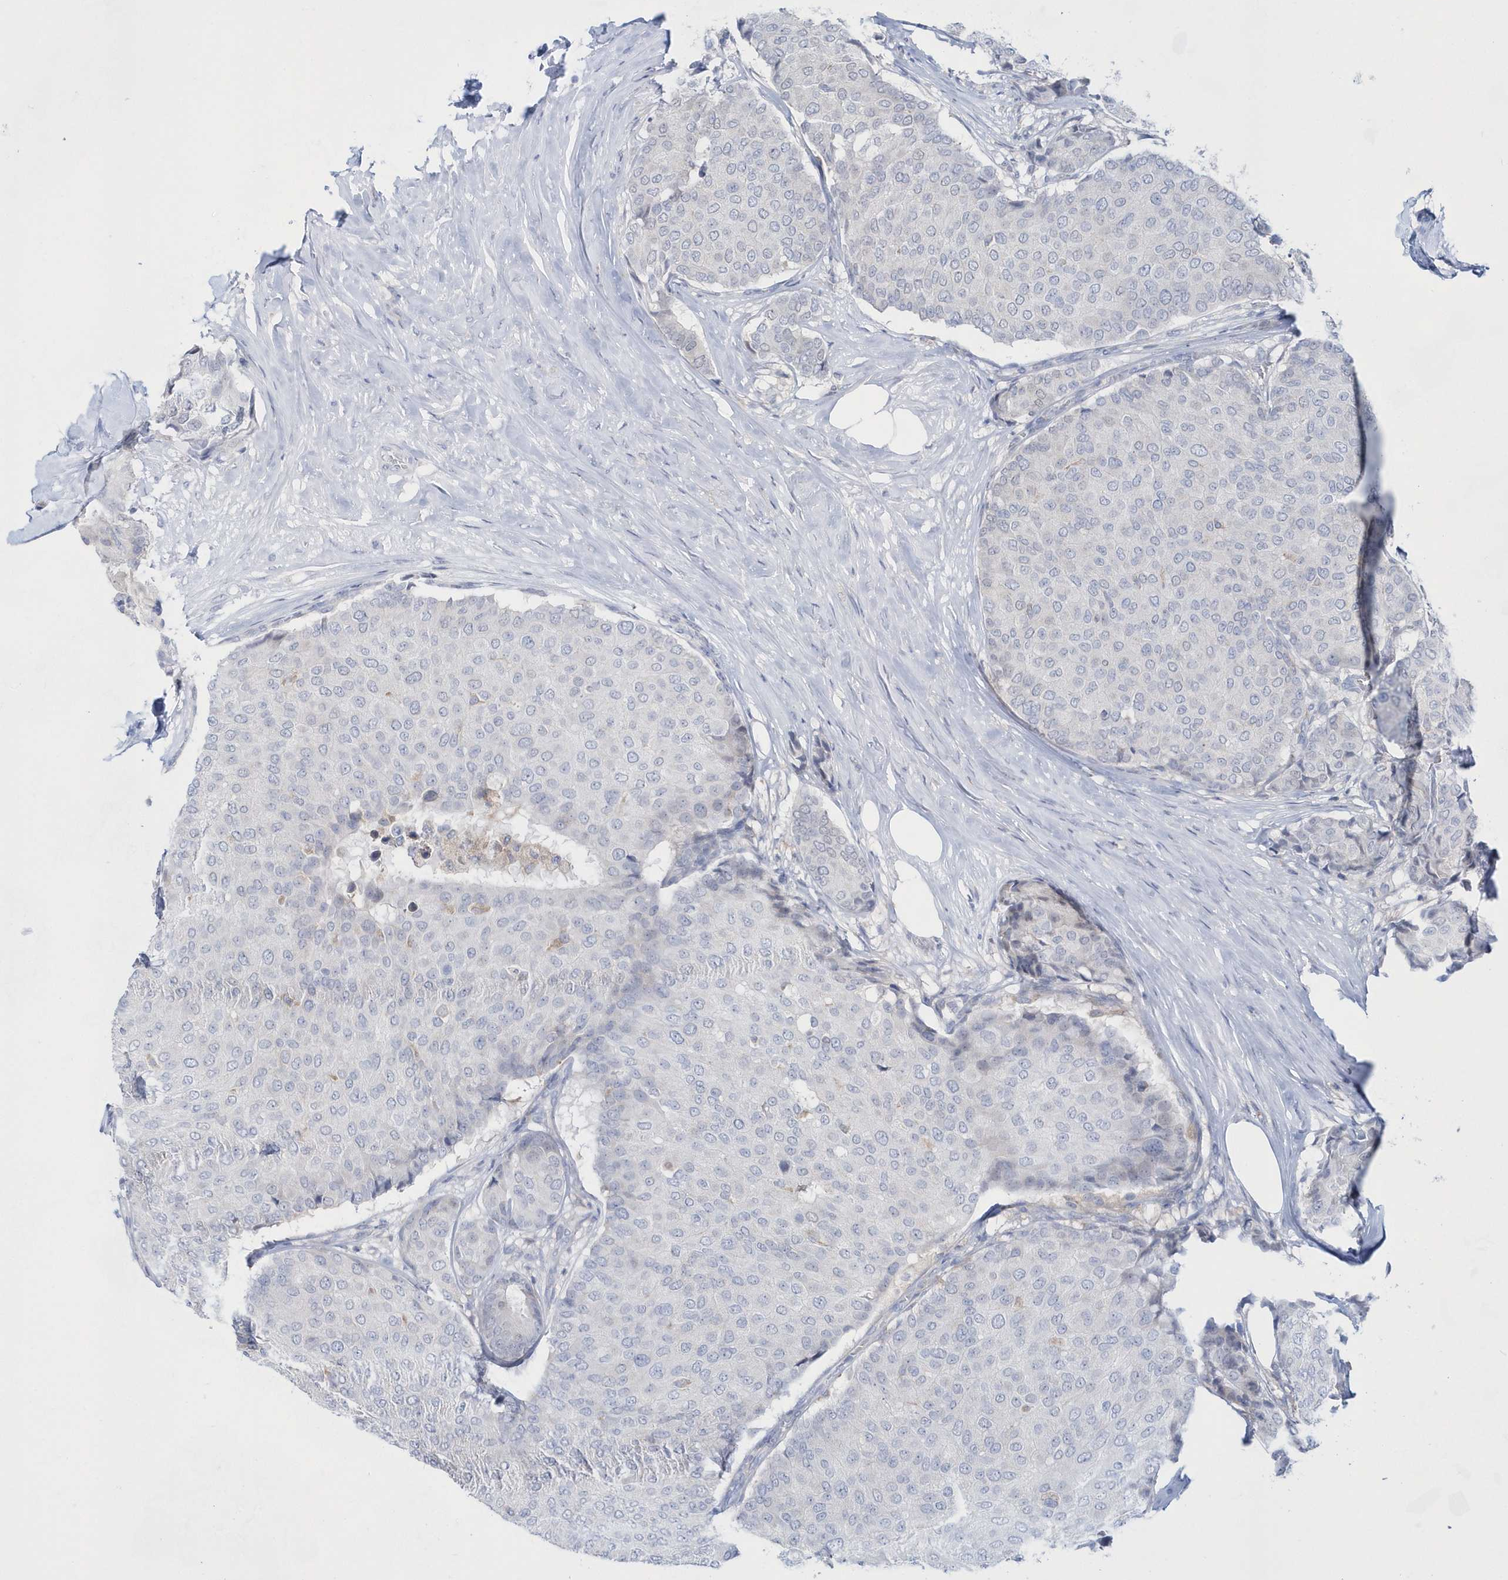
{"staining": {"intensity": "negative", "quantity": "none", "location": "none"}, "tissue": "breast cancer", "cell_type": "Tumor cells", "image_type": "cancer", "snomed": [{"axis": "morphology", "description": "Duct carcinoma"}, {"axis": "topography", "description": "Breast"}], "caption": "An image of breast invasive ductal carcinoma stained for a protein shows no brown staining in tumor cells.", "gene": "BDH2", "patient": {"sex": "female", "age": 75}}